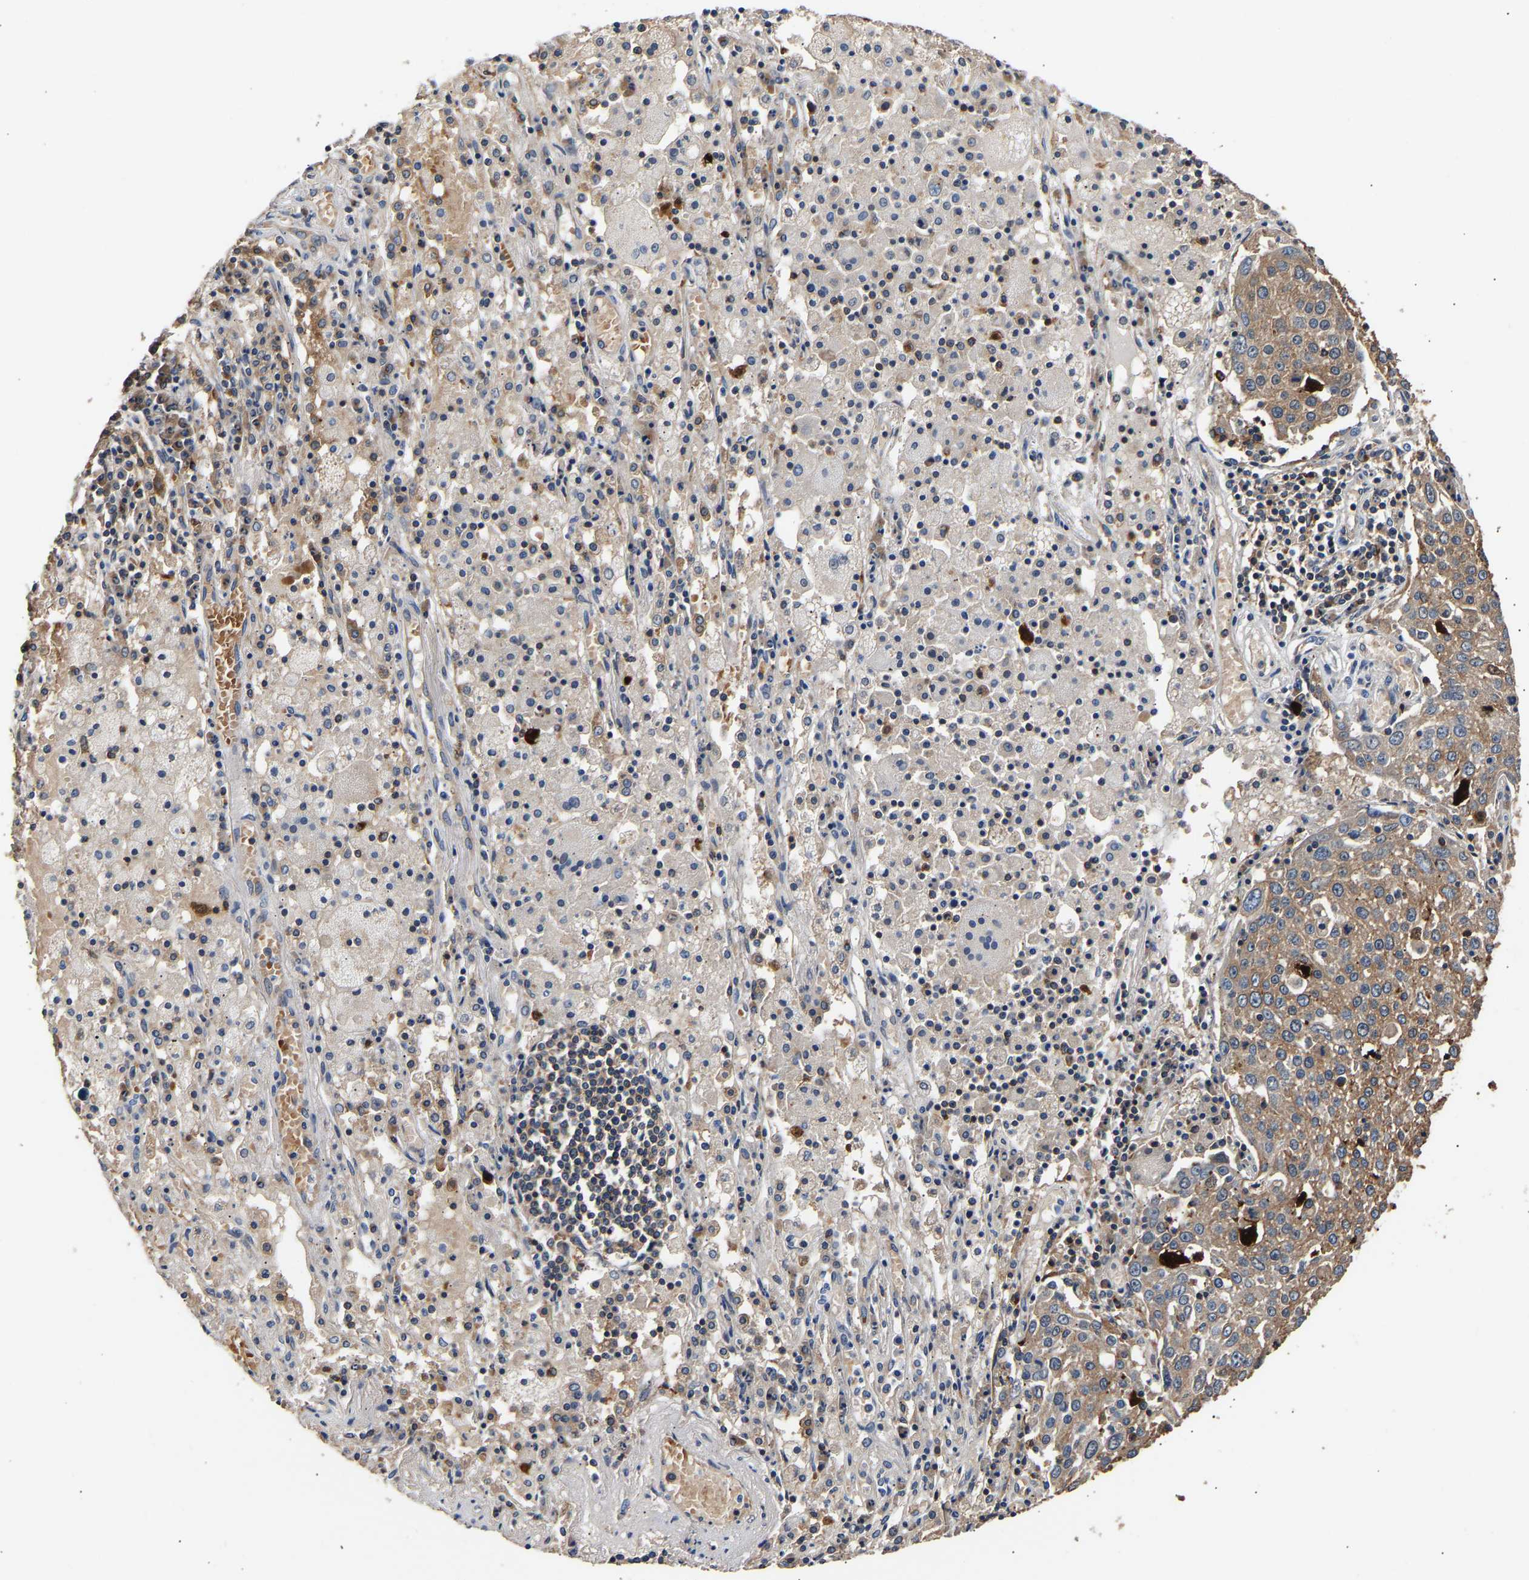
{"staining": {"intensity": "moderate", "quantity": ">75%", "location": "cytoplasmic/membranous"}, "tissue": "lung cancer", "cell_type": "Tumor cells", "image_type": "cancer", "snomed": [{"axis": "morphology", "description": "Squamous cell carcinoma, NOS"}, {"axis": "topography", "description": "Lung"}], "caption": "High-power microscopy captured an IHC histopathology image of squamous cell carcinoma (lung), revealing moderate cytoplasmic/membranous staining in approximately >75% of tumor cells.", "gene": "LRBA", "patient": {"sex": "male", "age": 65}}